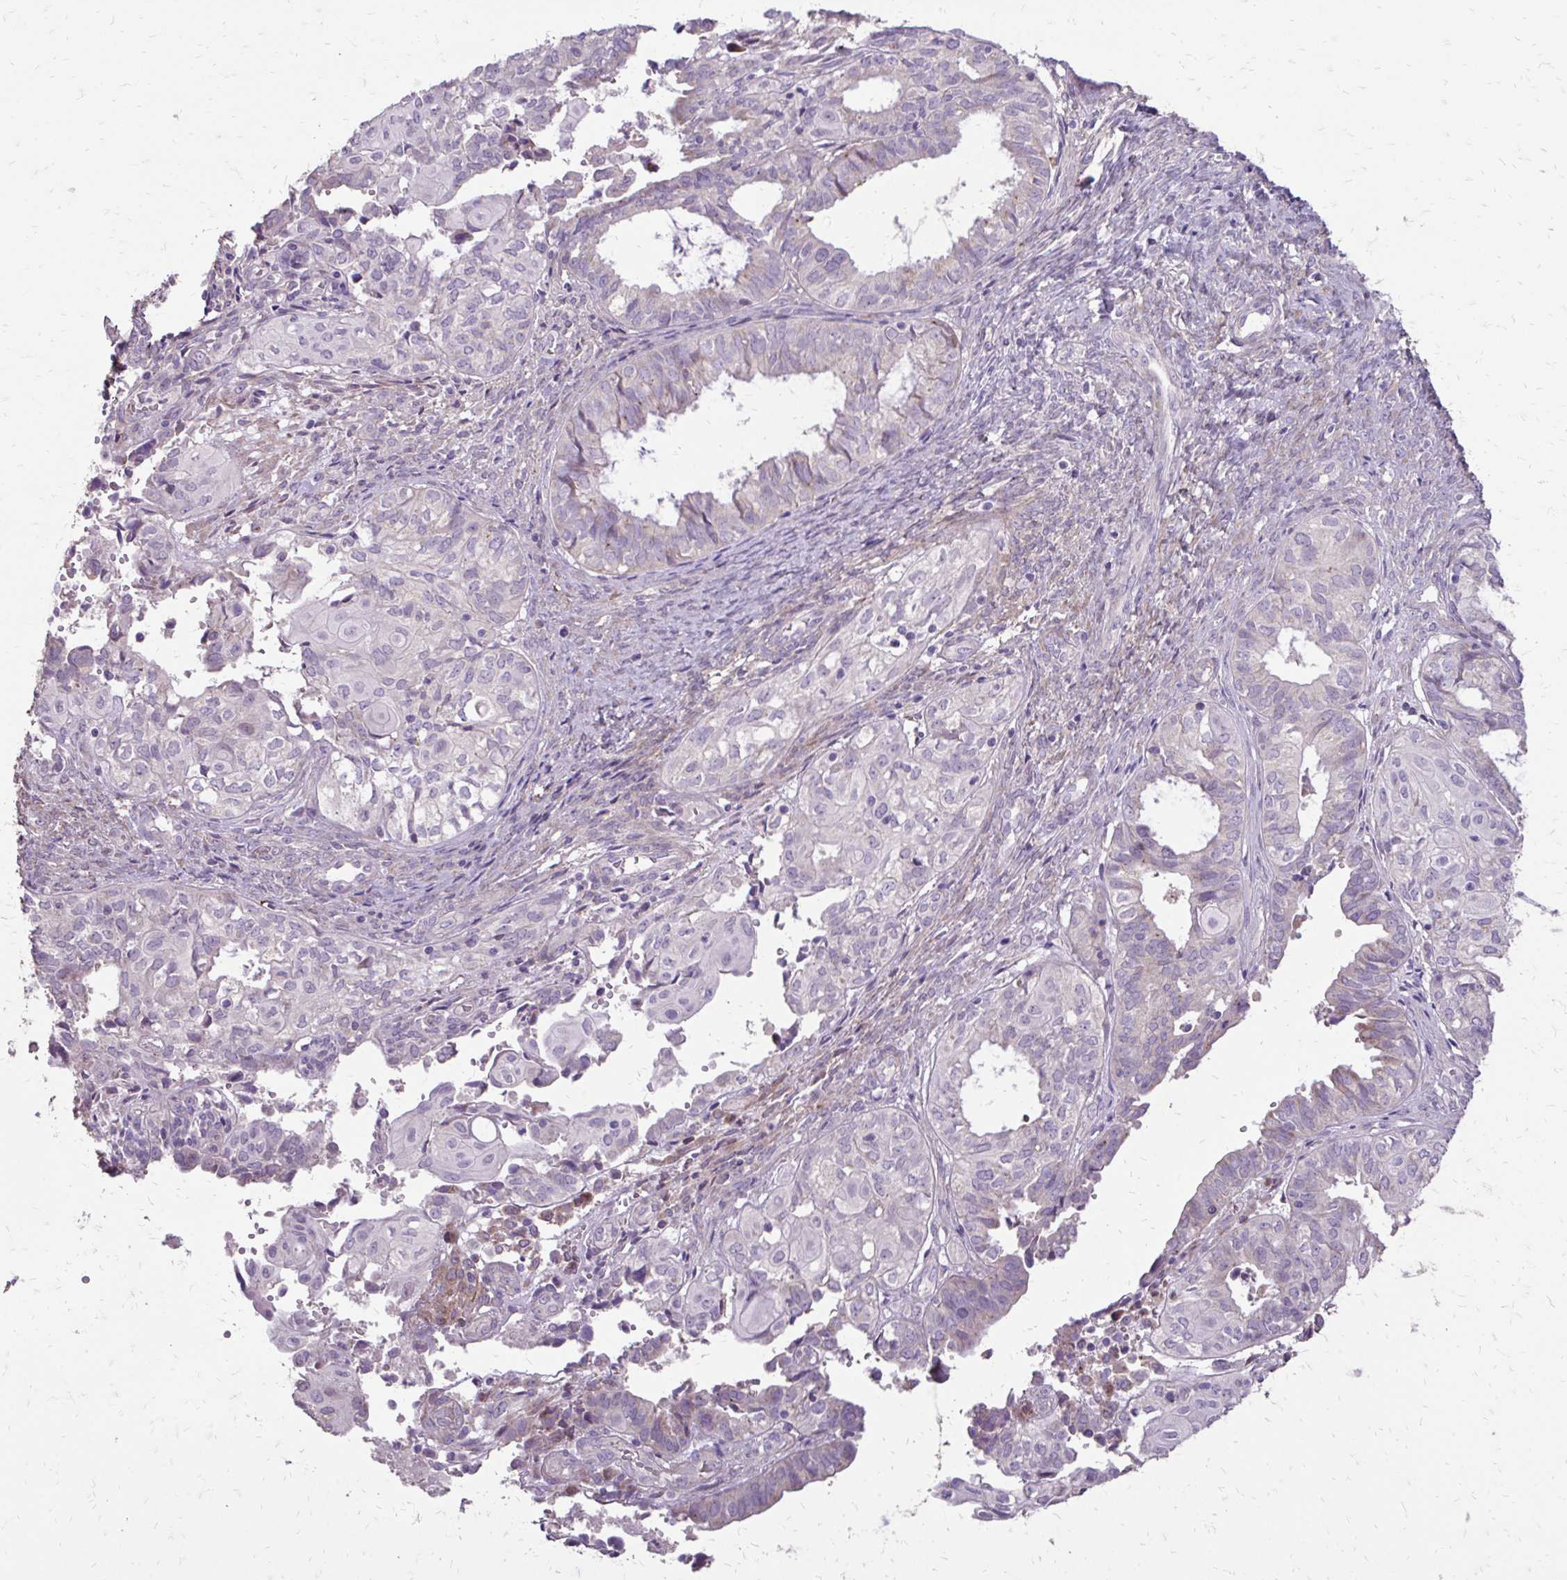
{"staining": {"intensity": "negative", "quantity": "none", "location": "none"}, "tissue": "ovarian cancer", "cell_type": "Tumor cells", "image_type": "cancer", "snomed": [{"axis": "morphology", "description": "Carcinoma, endometroid"}, {"axis": "topography", "description": "Ovary"}], "caption": "DAB (3,3'-diaminobenzidine) immunohistochemical staining of endometroid carcinoma (ovarian) displays no significant expression in tumor cells.", "gene": "MYORG", "patient": {"sex": "female", "age": 64}}